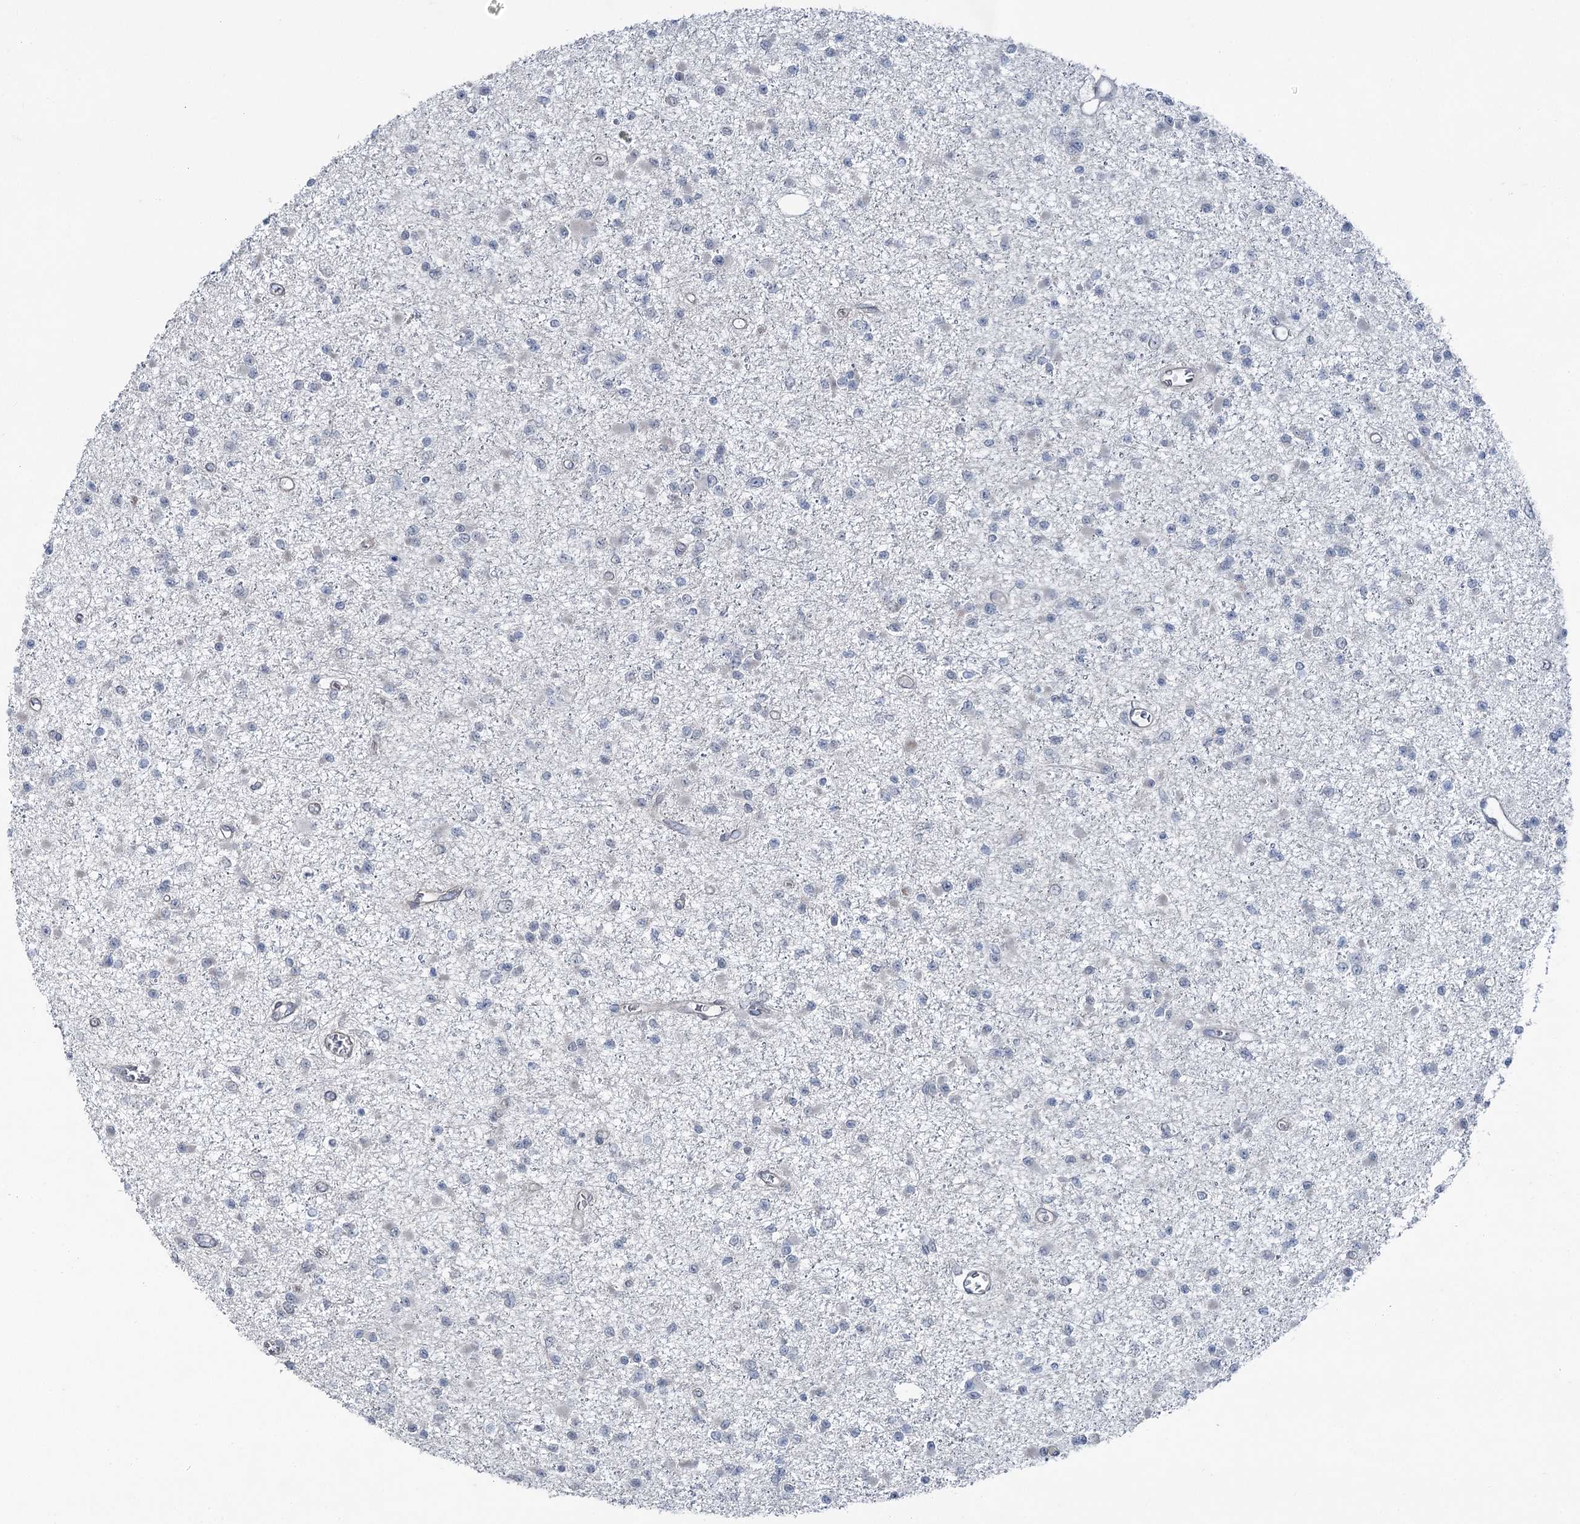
{"staining": {"intensity": "negative", "quantity": "none", "location": "none"}, "tissue": "glioma", "cell_type": "Tumor cells", "image_type": "cancer", "snomed": [{"axis": "morphology", "description": "Glioma, malignant, Low grade"}, {"axis": "topography", "description": "Brain"}], "caption": "Image shows no significant protein expression in tumor cells of low-grade glioma (malignant). Brightfield microscopy of immunohistochemistry (IHC) stained with DAB (3,3'-diaminobenzidine) (brown) and hematoxylin (blue), captured at high magnification.", "gene": "FAM120B", "patient": {"sex": "female", "age": 22}}